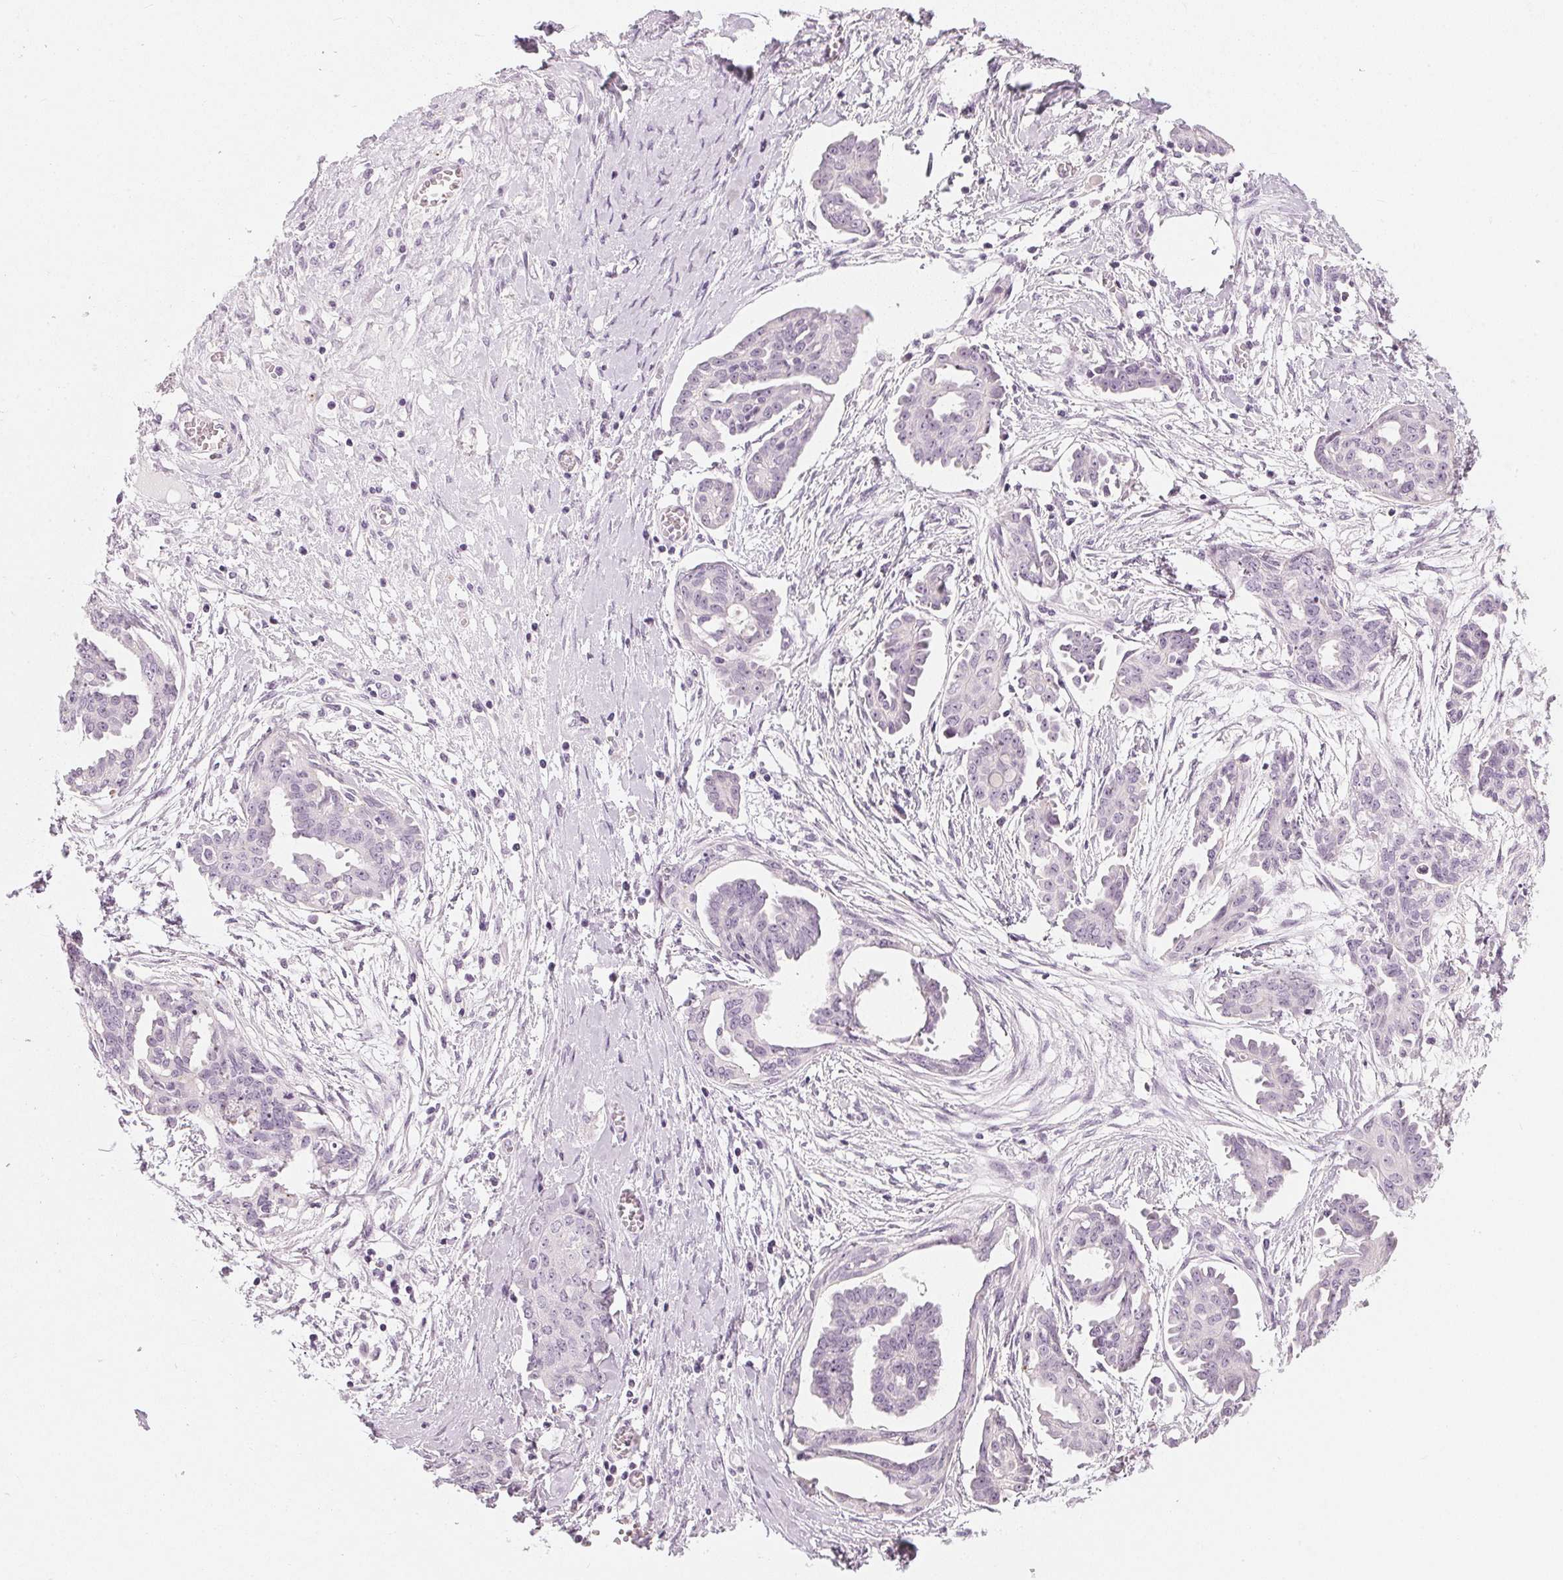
{"staining": {"intensity": "negative", "quantity": "none", "location": "none"}, "tissue": "ovarian cancer", "cell_type": "Tumor cells", "image_type": "cancer", "snomed": [{"axis": "morphology", "description": "Cystadenocarcinoma, serous, NOS"}, {"axis": "topography", "description": "Ovary"}], "caption": "The IHC micrograph has no significant staining in tumor cells of ovarian cancer (serous cystadenocarcinoma) tissue.", "gene": "CHST4", "patient": {"sex": "female", "age": 71}}